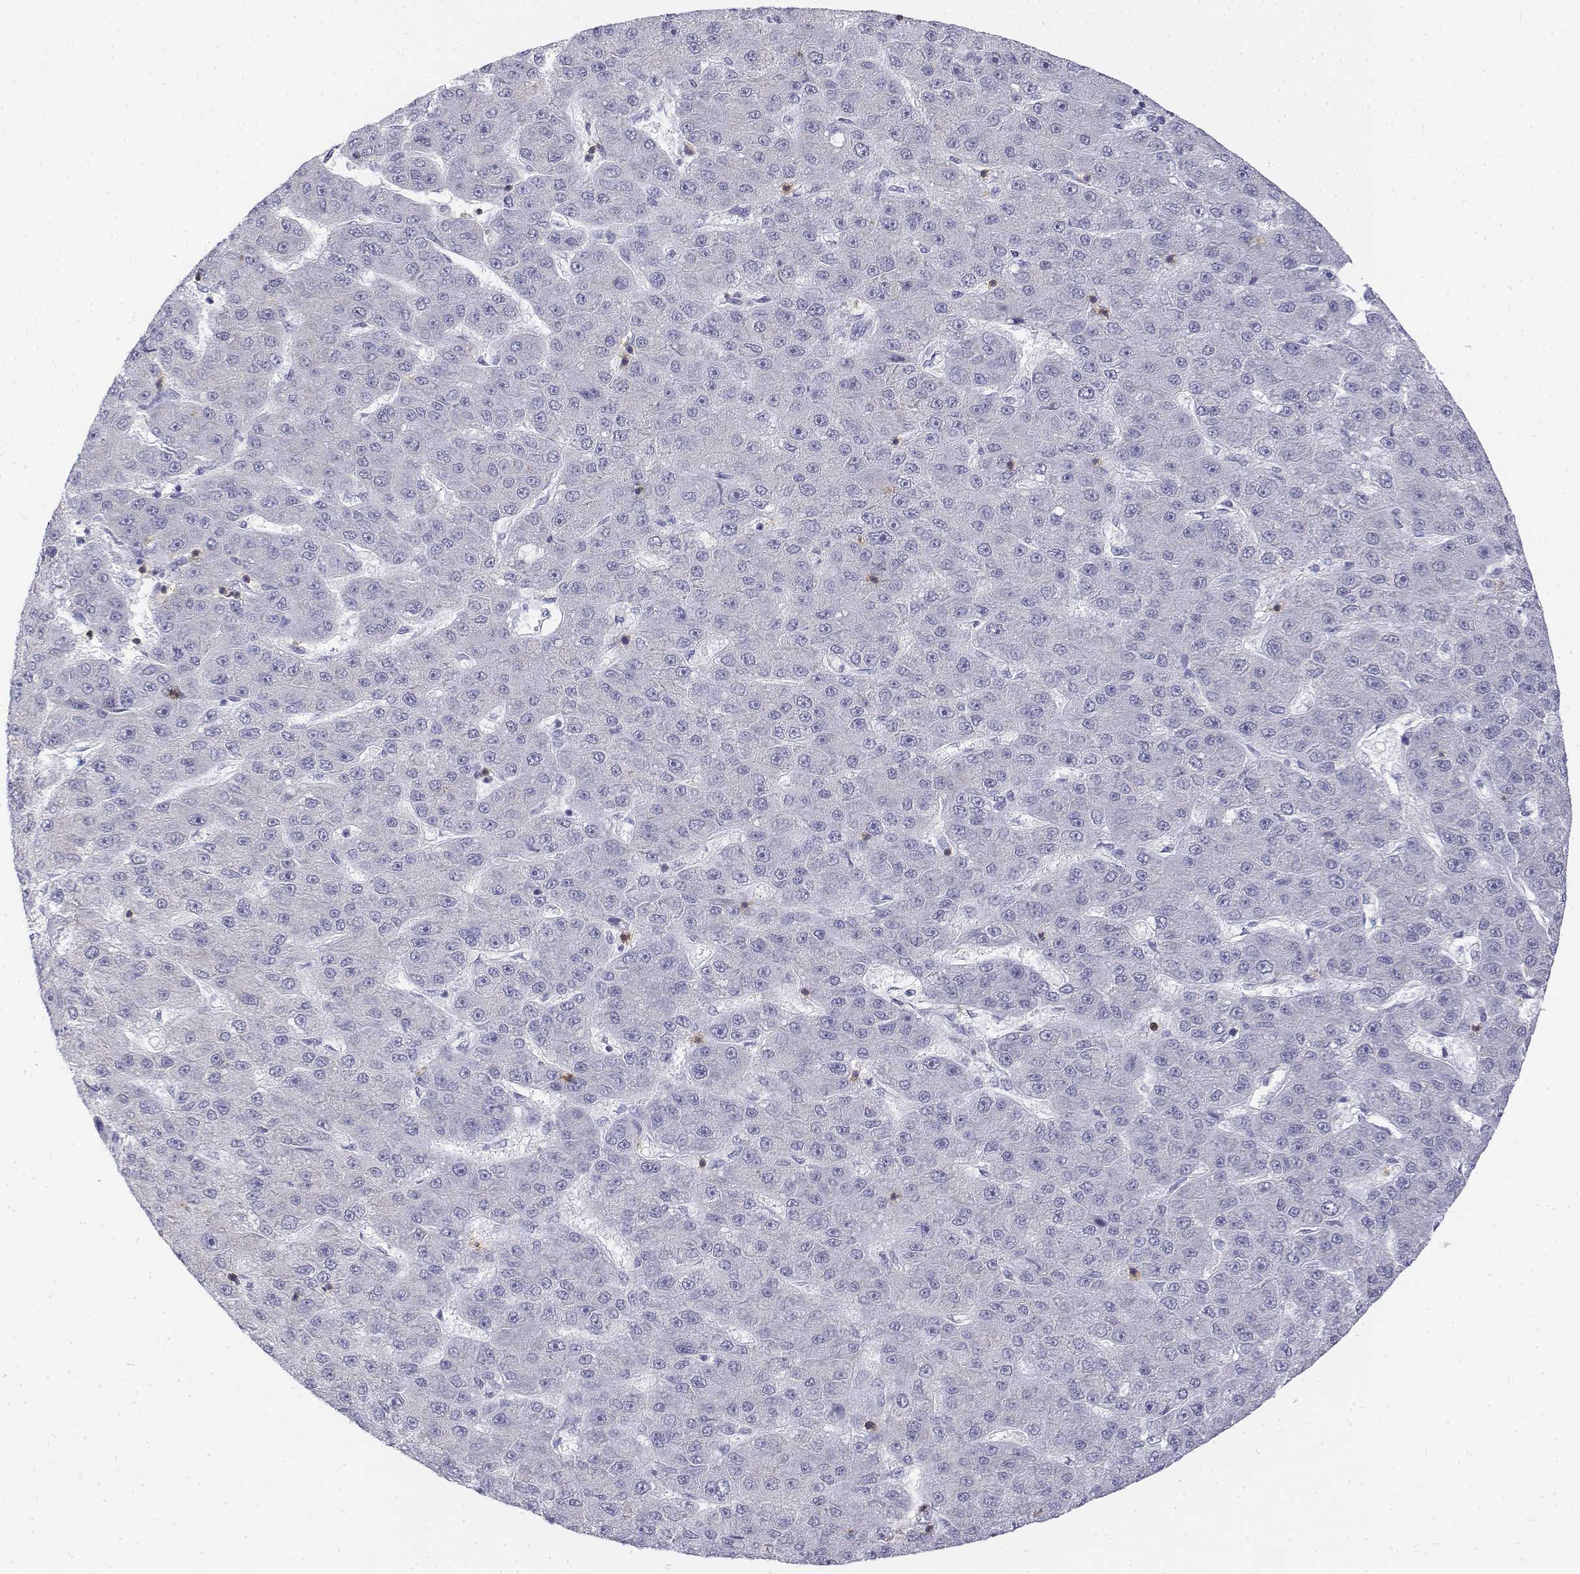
{"staining": {"intensity": "negative", "quantity": "none", "location": "none"}, "tissue": "liver cancer", "cell_type": "Tumor cells", "image_type": "cancer", "snomed": [{"axis": "morphology", "description": "Carcinoma, Hepatocellular, NOS"}, {"axis": "topography", "description": "Liver"}], "caption": "Liver cancer stained for a protein using immunohistochemistry shows no positivity tumor cells.", "gene": "CD3E", "patient": {"sex": "male", "age": 67}}